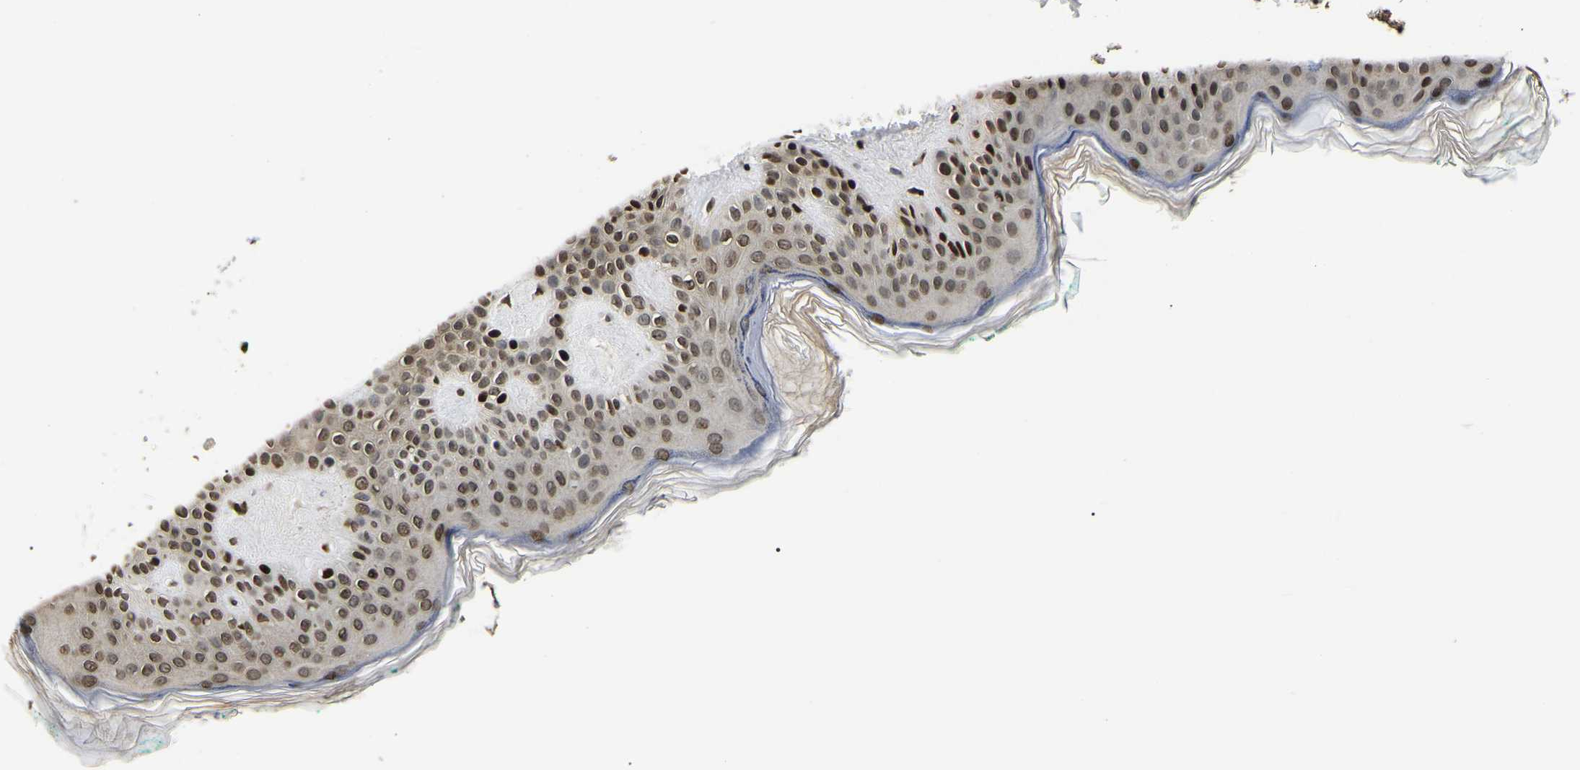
{"staining": {"intensity": "moderate", "quantity": "25%-75%", "location": "cytoplasmic/membranous,nuclear"}, "tissue": "skin", "cell_type": "Fibroblasts", "image_type": "normal", "snomed": [{"axis": "morphology", "description": "Normal tissue, NOS"}, {"axis": "topography", "description": "Skin"}], "caption": "A high-resolution photomicrograph shows immunohistochemistry (IHC) staining of benign skin, which reveals moderate cytoplasmic/membranous,nuclear expression in approximately 25%-75% of fibroblasts. Using DAB (3,3'-diaminobenzidine) (brown) and hematoxylin (blue) stains, captured at high magnification using brightfield microscopy.", "gene": "LRRC61", "patient": {"sex": "male", "age": 30}}